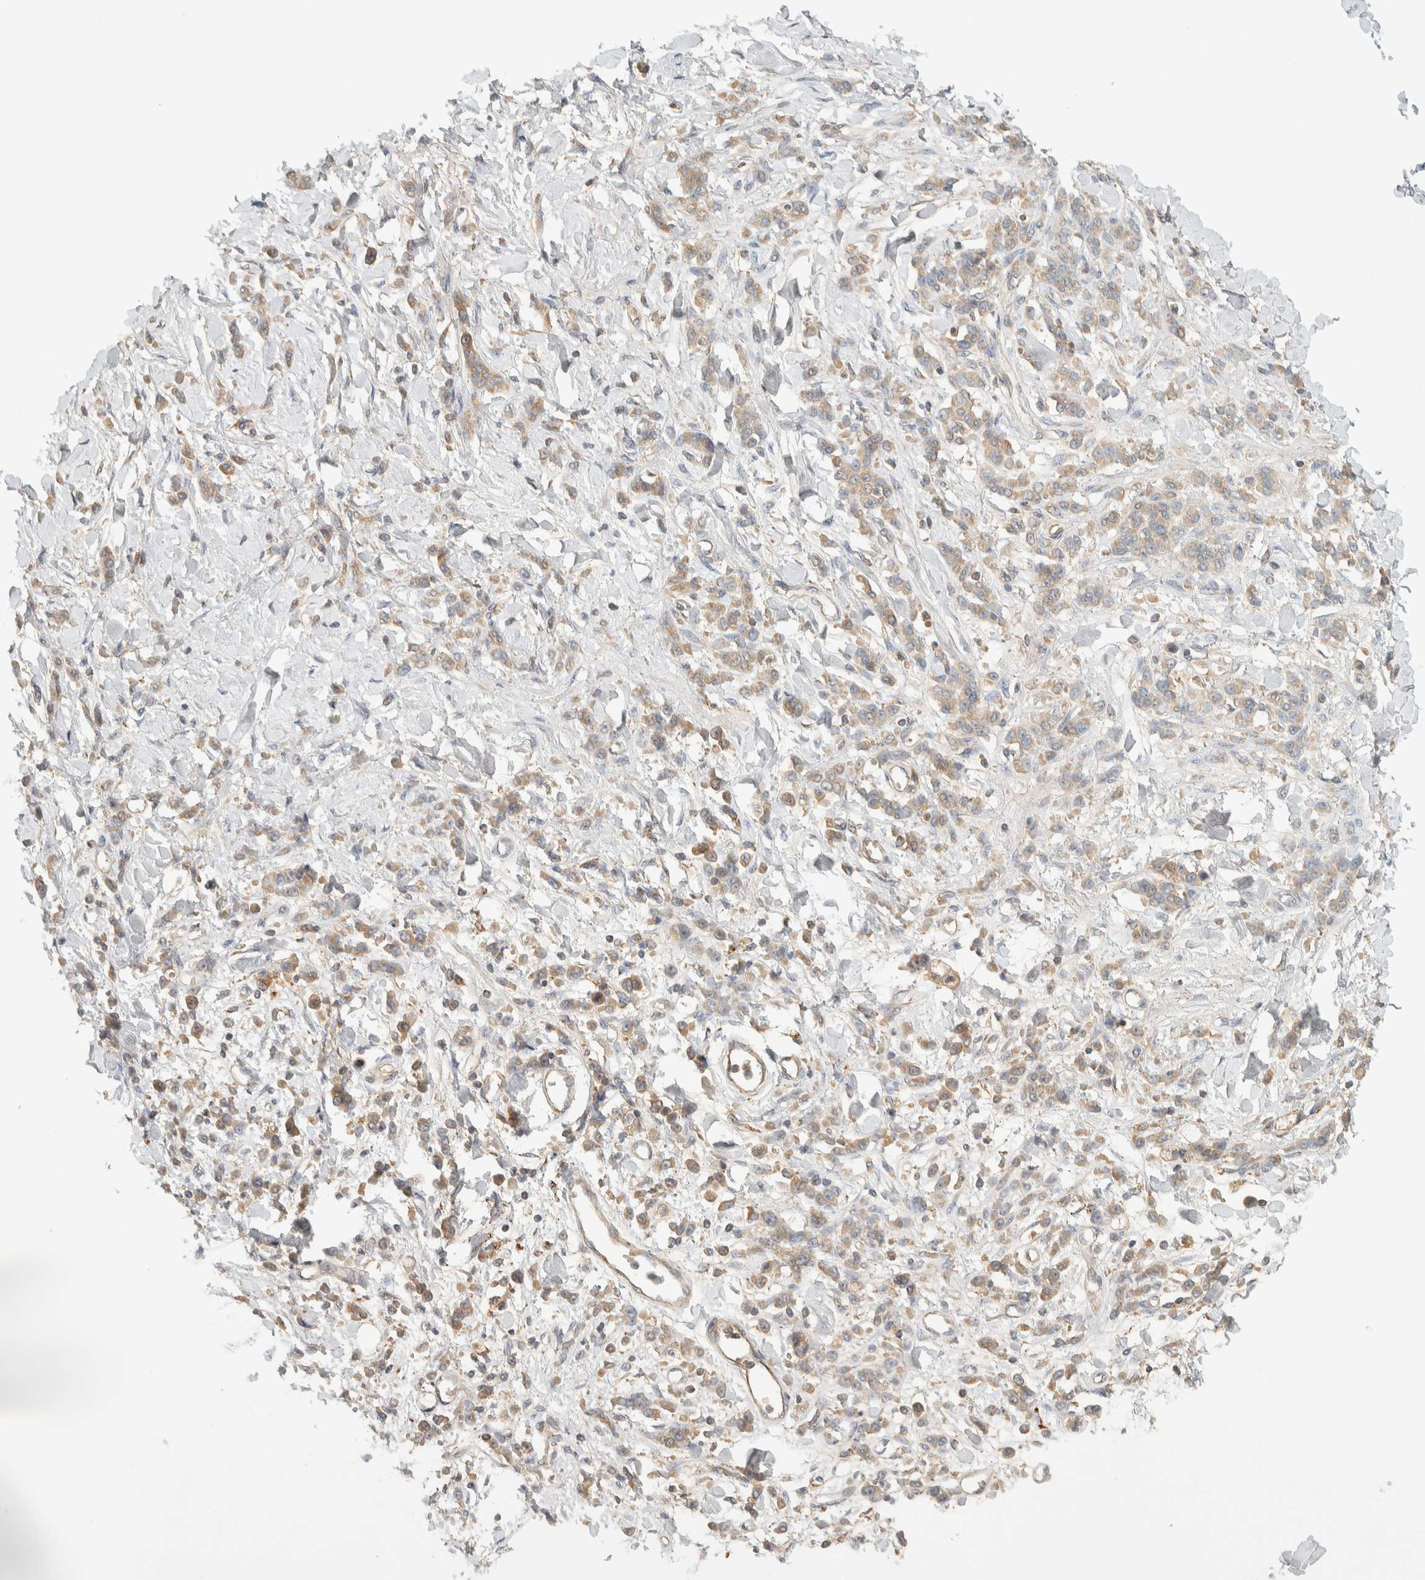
{"staining": {"intensity": "weak", "quantity": ">75%", "location": "cytoplasmic/membranous"}, "tissue": "stomach cancer", "cell_type": "Tumor cells", "image_type": "cancer", "snomed": [{"axis": "morphology", "description": "Normal tissue, NOS"}, {"axis": "morphology", "description": "Adenocarcinoma, NOS"}, {"axis": "topography", "description": "Stomach"}], "caption": "Tumor cells show low levels of weak cytoplasmic/membranous positivity in about >75% of cells in stomach cancer.", "gene": "FAM167A", "patient": {"sex": "male", "age": 82}}